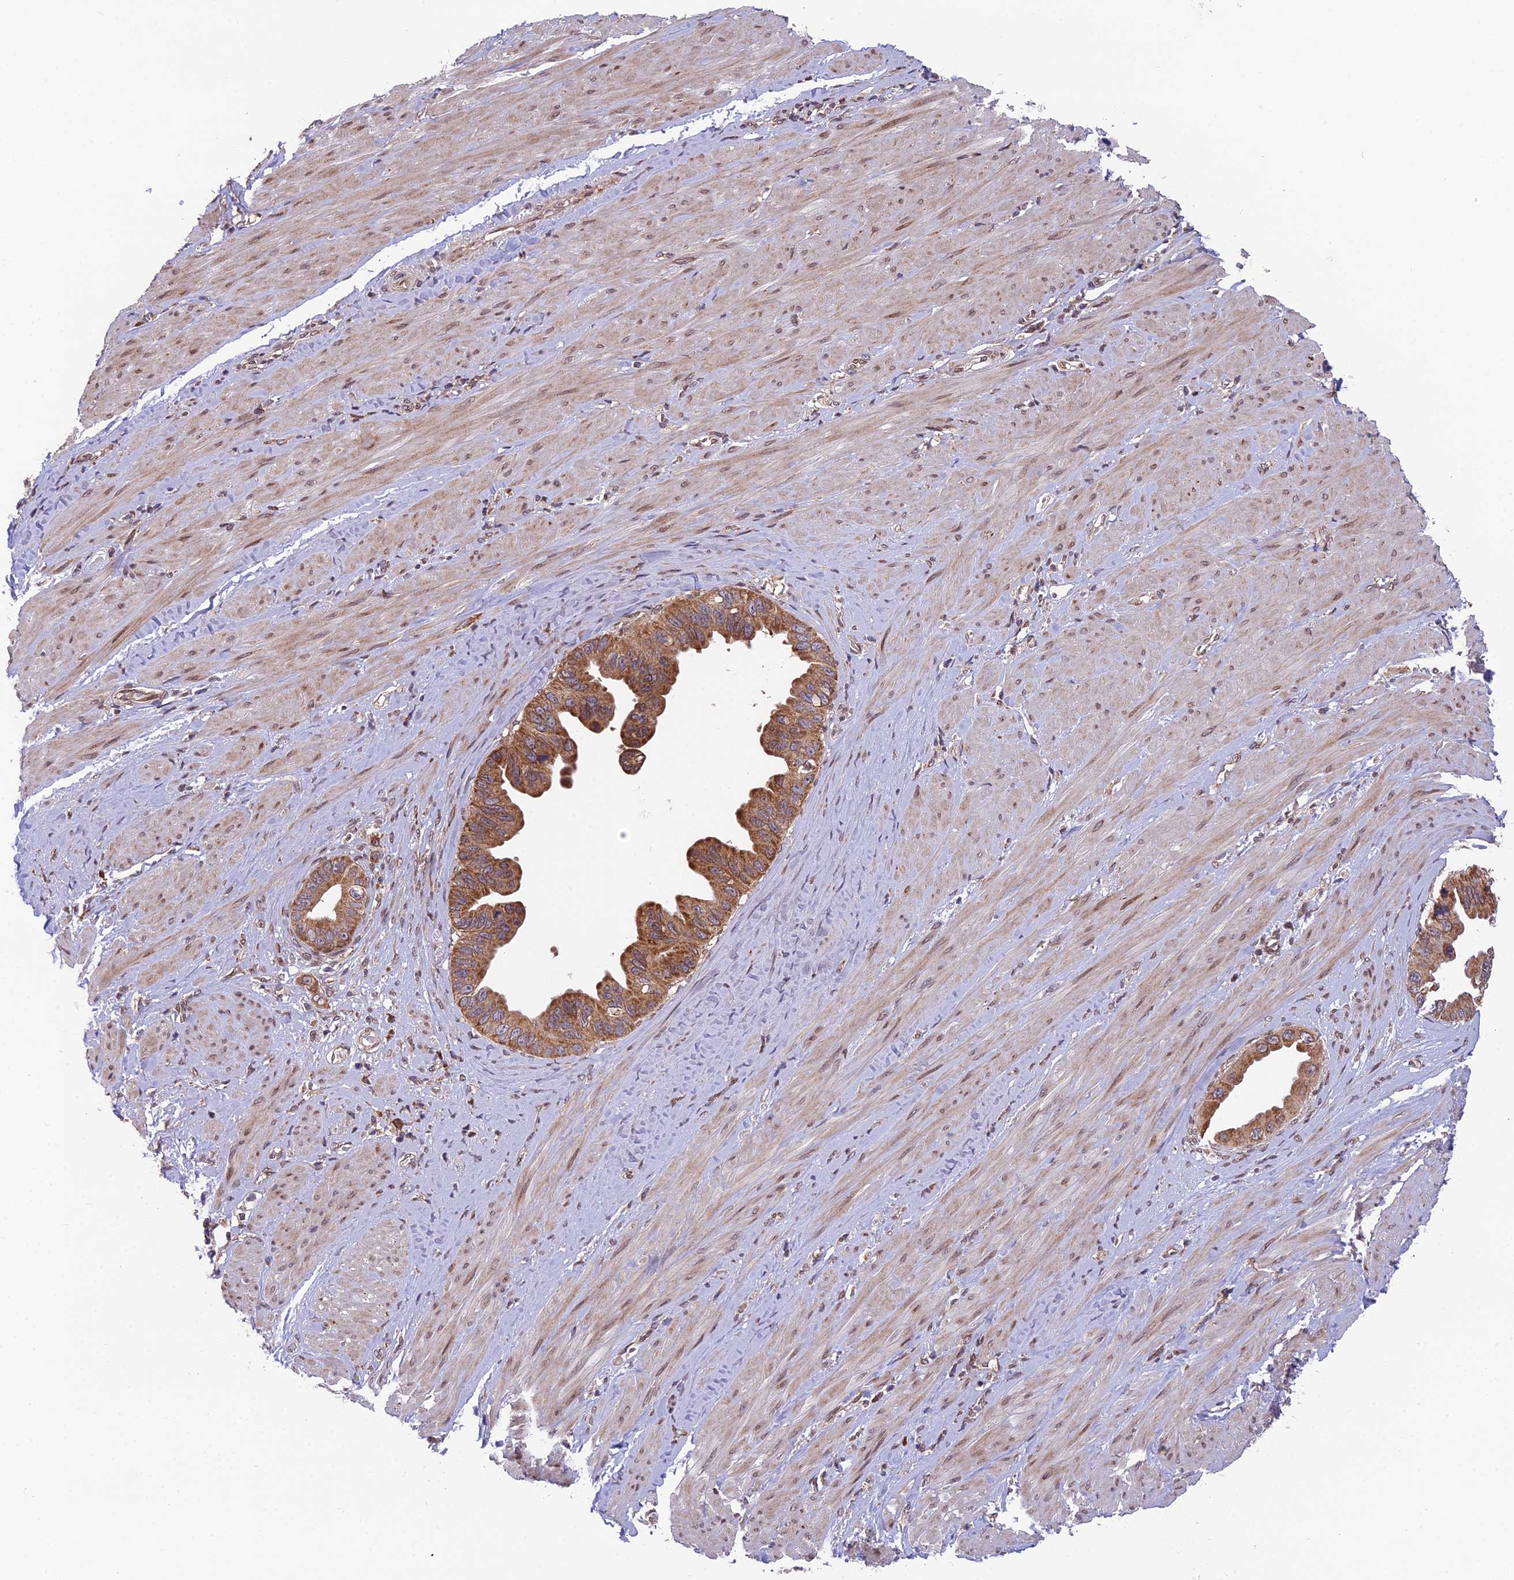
{"staining": {"intensity": "strong", "quantity": ">75%", "location": "cytoplasmic/membranous"}, "tissue": "pancreatic cancer", "cell_type": "Tumor cells", "image_type": "cancer", "snomed": [{"axis": "morphology", "description": "Adenocarcinoma, NOS"}, {"axis": "topography", "description": "Pancreas"}], "caption": "Adenocarcinoma (pancreatic) tissue exhibits strong cytoplasmic/membranous positivity in about >75% of tumor cells", "gene": "CYP2R1", "patient": {"sex": "female", "age": 56}}